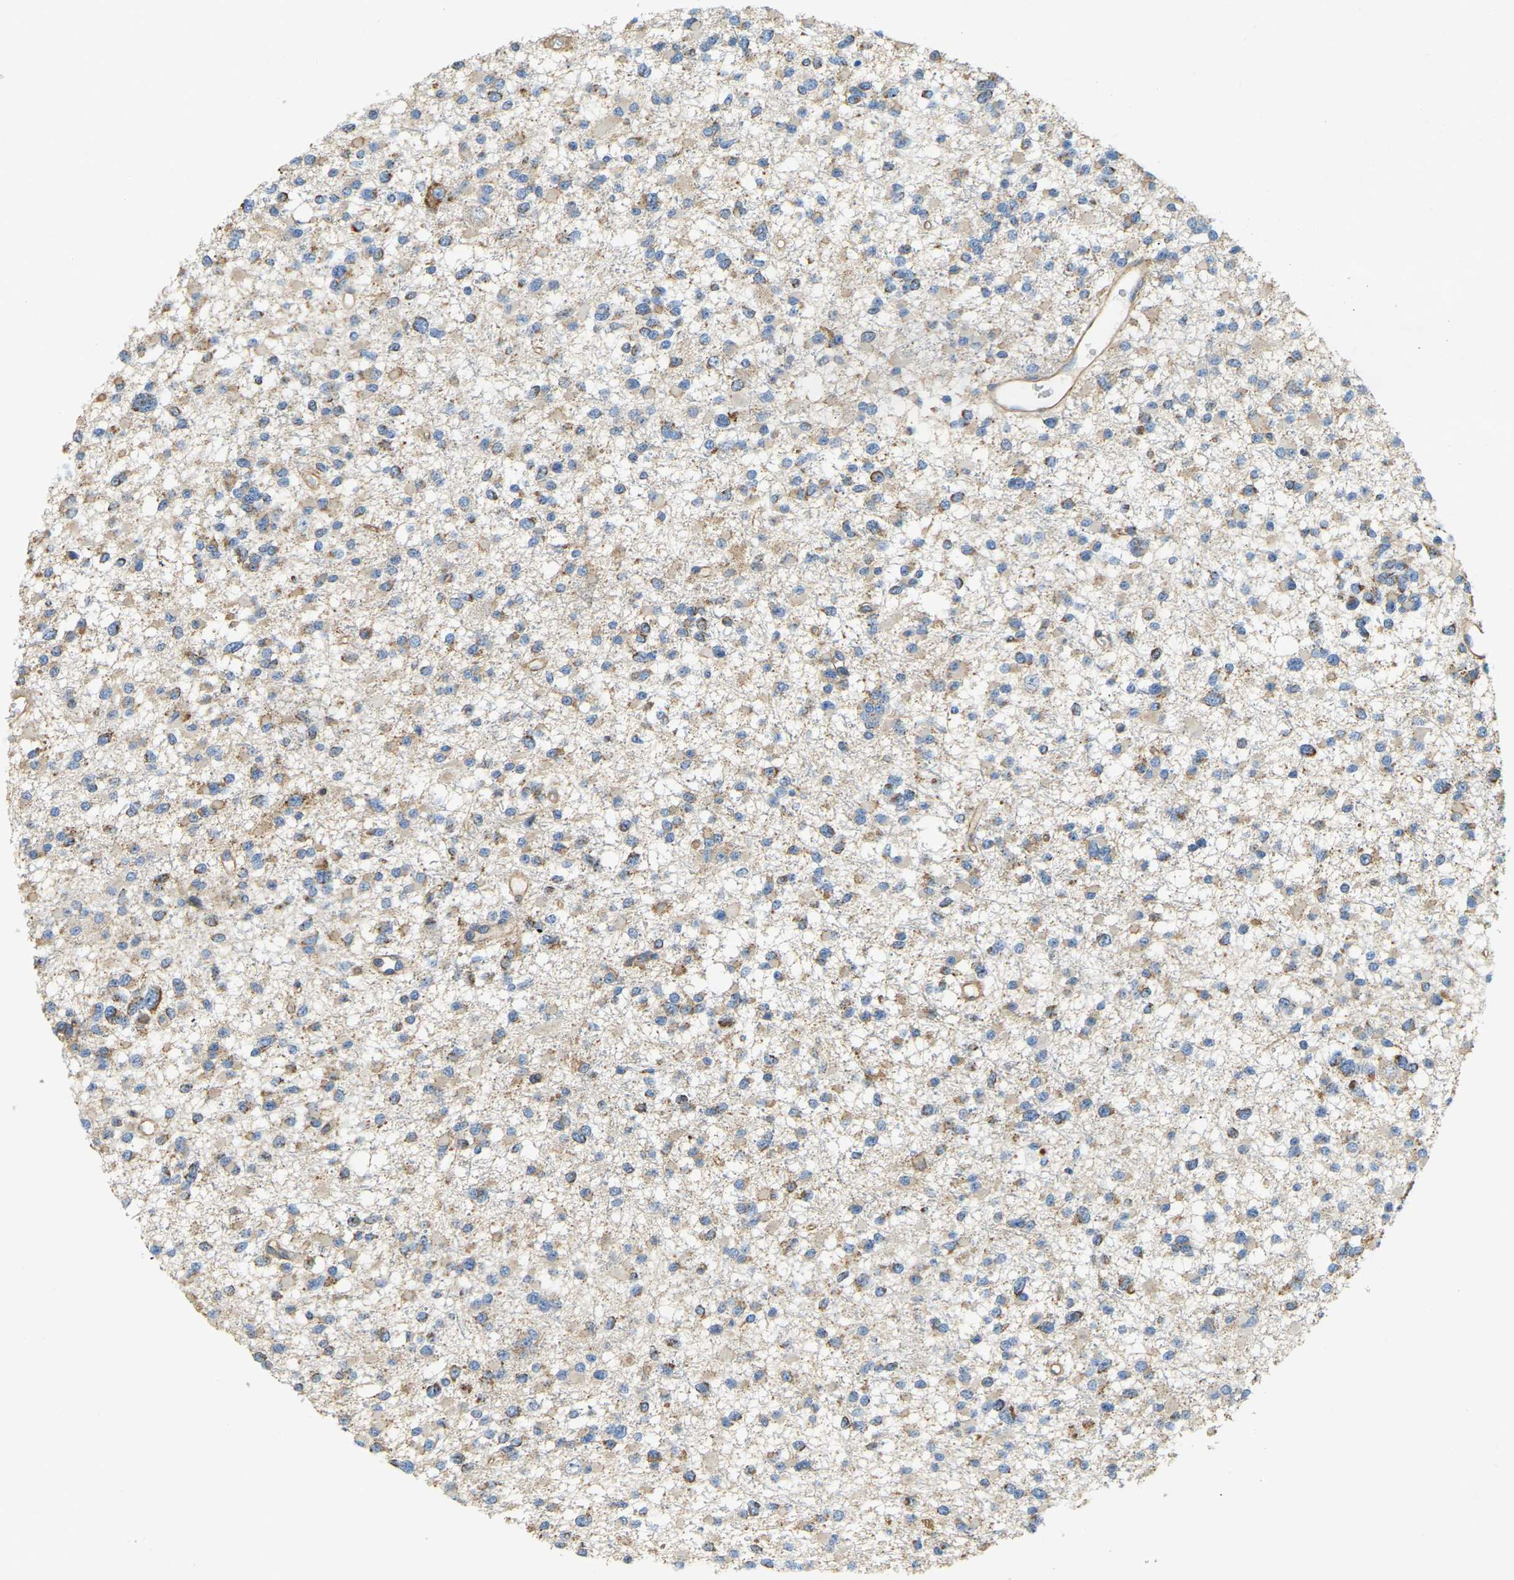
{"staining": {"intensity": "moderate", "quantity": "25%-75%", "location": "cytoplasmic/membranous"}, "tissue": "glioma", "cell_type": "Tumor cells", "image_type": "cancer", "snomed": [{"axis": "morphology", "description": "Glioma, malignant, Low grade"}, {"axis": "topography", "description": "Brain"}], "caption": "Immunohistochemical staining of low-grade glioma (malignant) exhibits moderate cytoplasmic/membranous protein staining in about 25%-75% of tumor cells.", "gene": "AHNAK", "patient": {"sex": "female", "age": 22}}